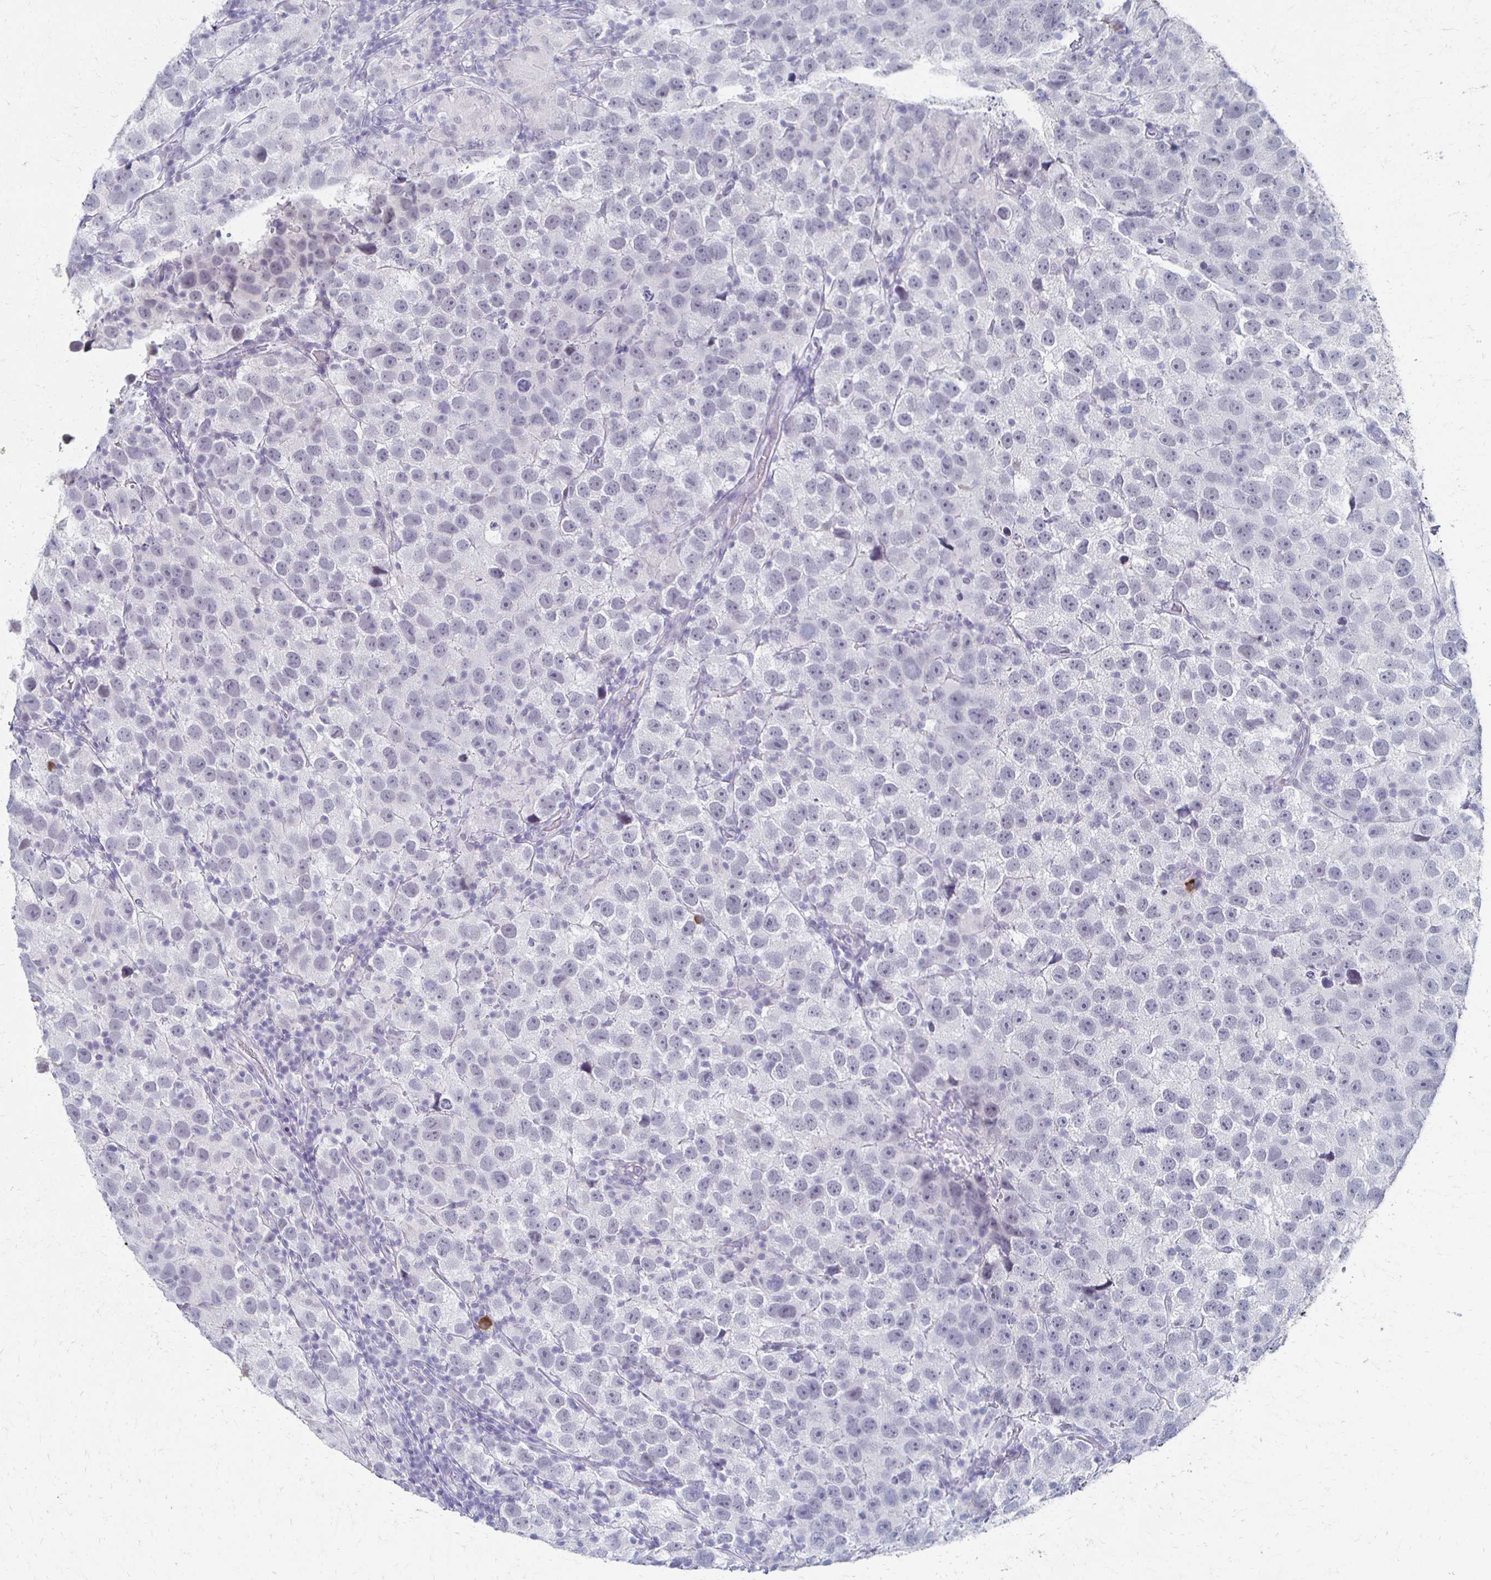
{"staining": {"intensity": "negative", "quantity": "none", "location": "none"}, "tissue": "testis cancer", "cell_type": "Tumor cells", "image_type": "cancer", "snomed": [{"axis": "morphology", "description": "Seminoma, NOS"}, {"axis": "topography", "description": "Testis"}], "caption": "Tumor cells show no significant staining in seminoma (testis).", "gene": "CXCR2", "patient": {"sex": "male", "age": 26}}